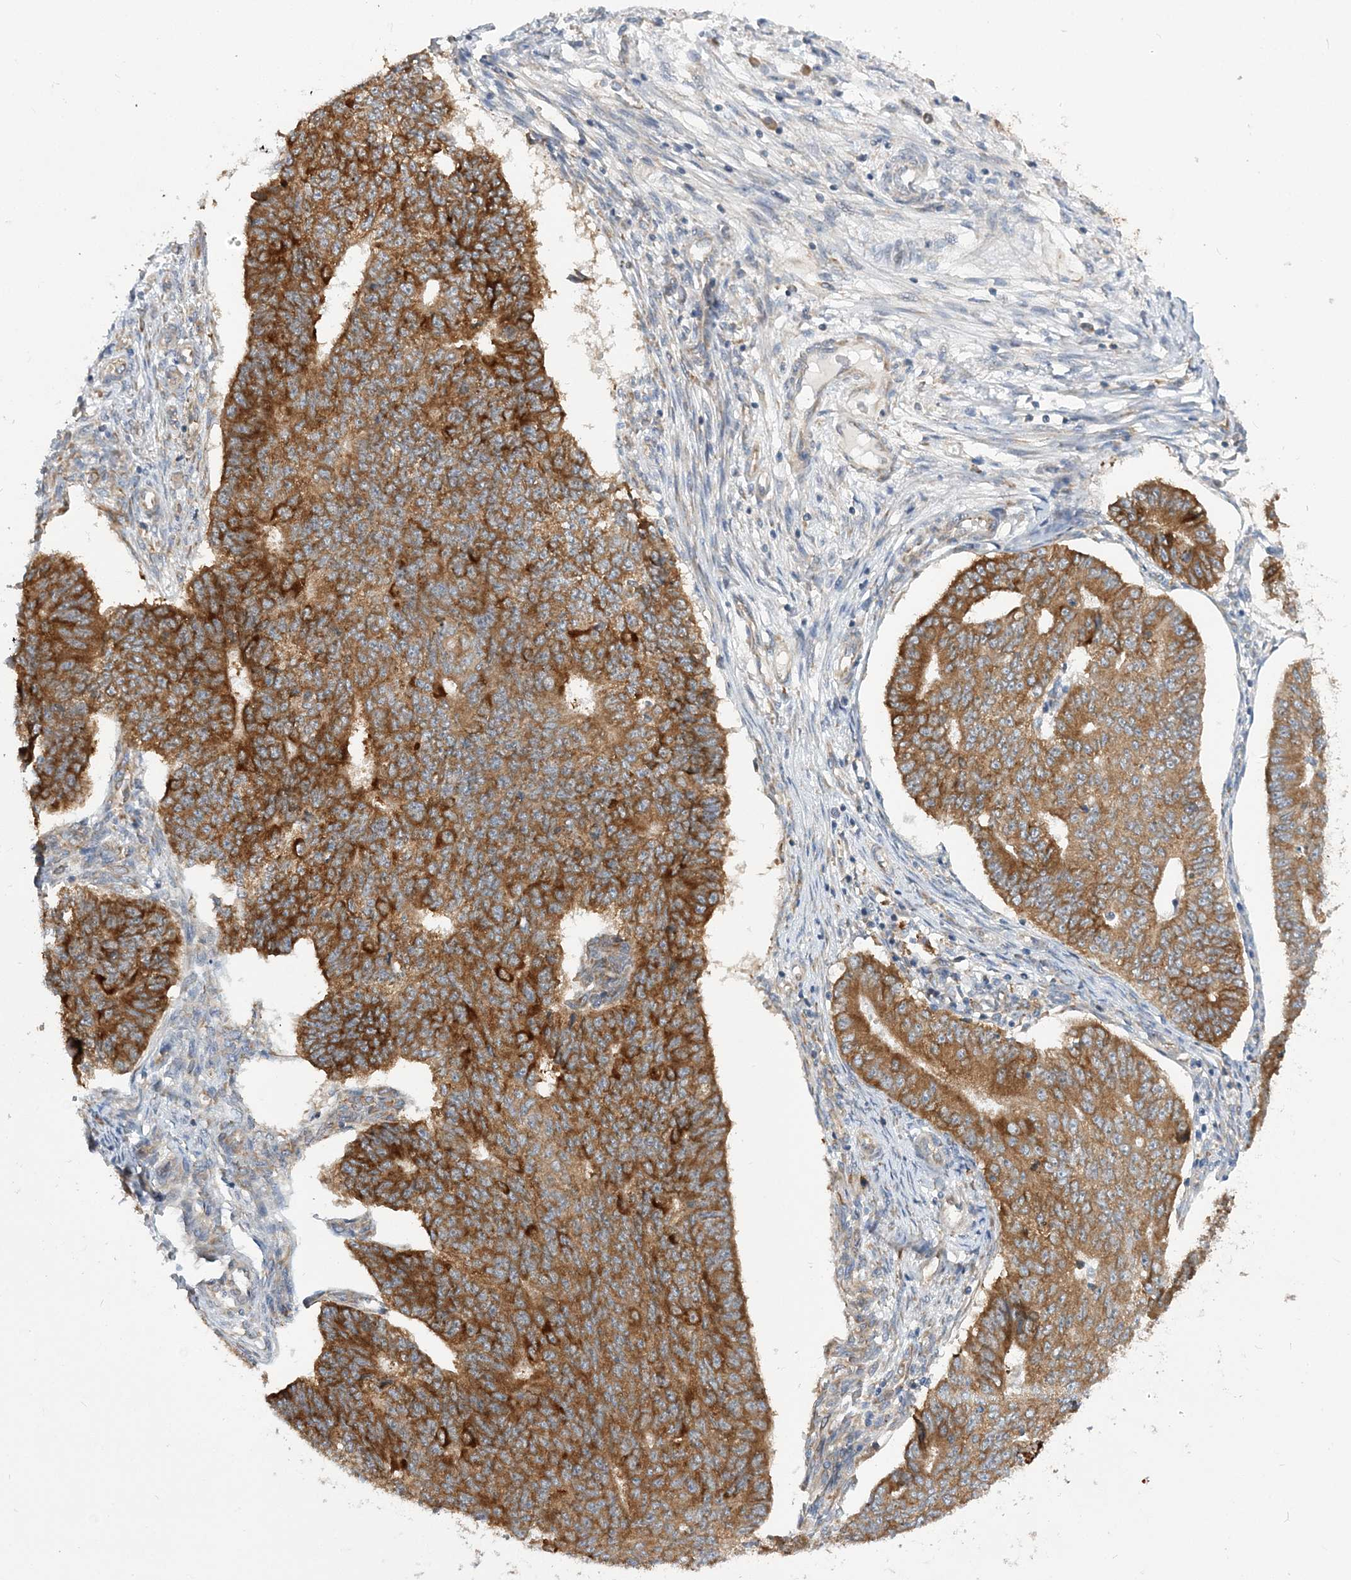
{"staining": {"intensity": "strong", "quantity": ">75%", "location": "cytoplasmic/membranous"}, "tissue": "endometrial cancer", "cell_type": "Tumor cells", "image_type": "cancer", "snomed": [{"axis": "morphology", "description": "Adenocarcinoma, NOS"}, {"axis": "topography", "description": "Endometrium"}], "caption": "Immunohistochemical staining of endometrial adenocarcinoma displays high levels of strong cytoplasmic/membranous positivity in about >75% of tumor cells. The protein is stained brown, and the nuclei are stained in blue (DAB IHC with brightfield microscopy, high magnification).", "gene": "LARP4B", "patient": {"sex": "female", "age": 32}}